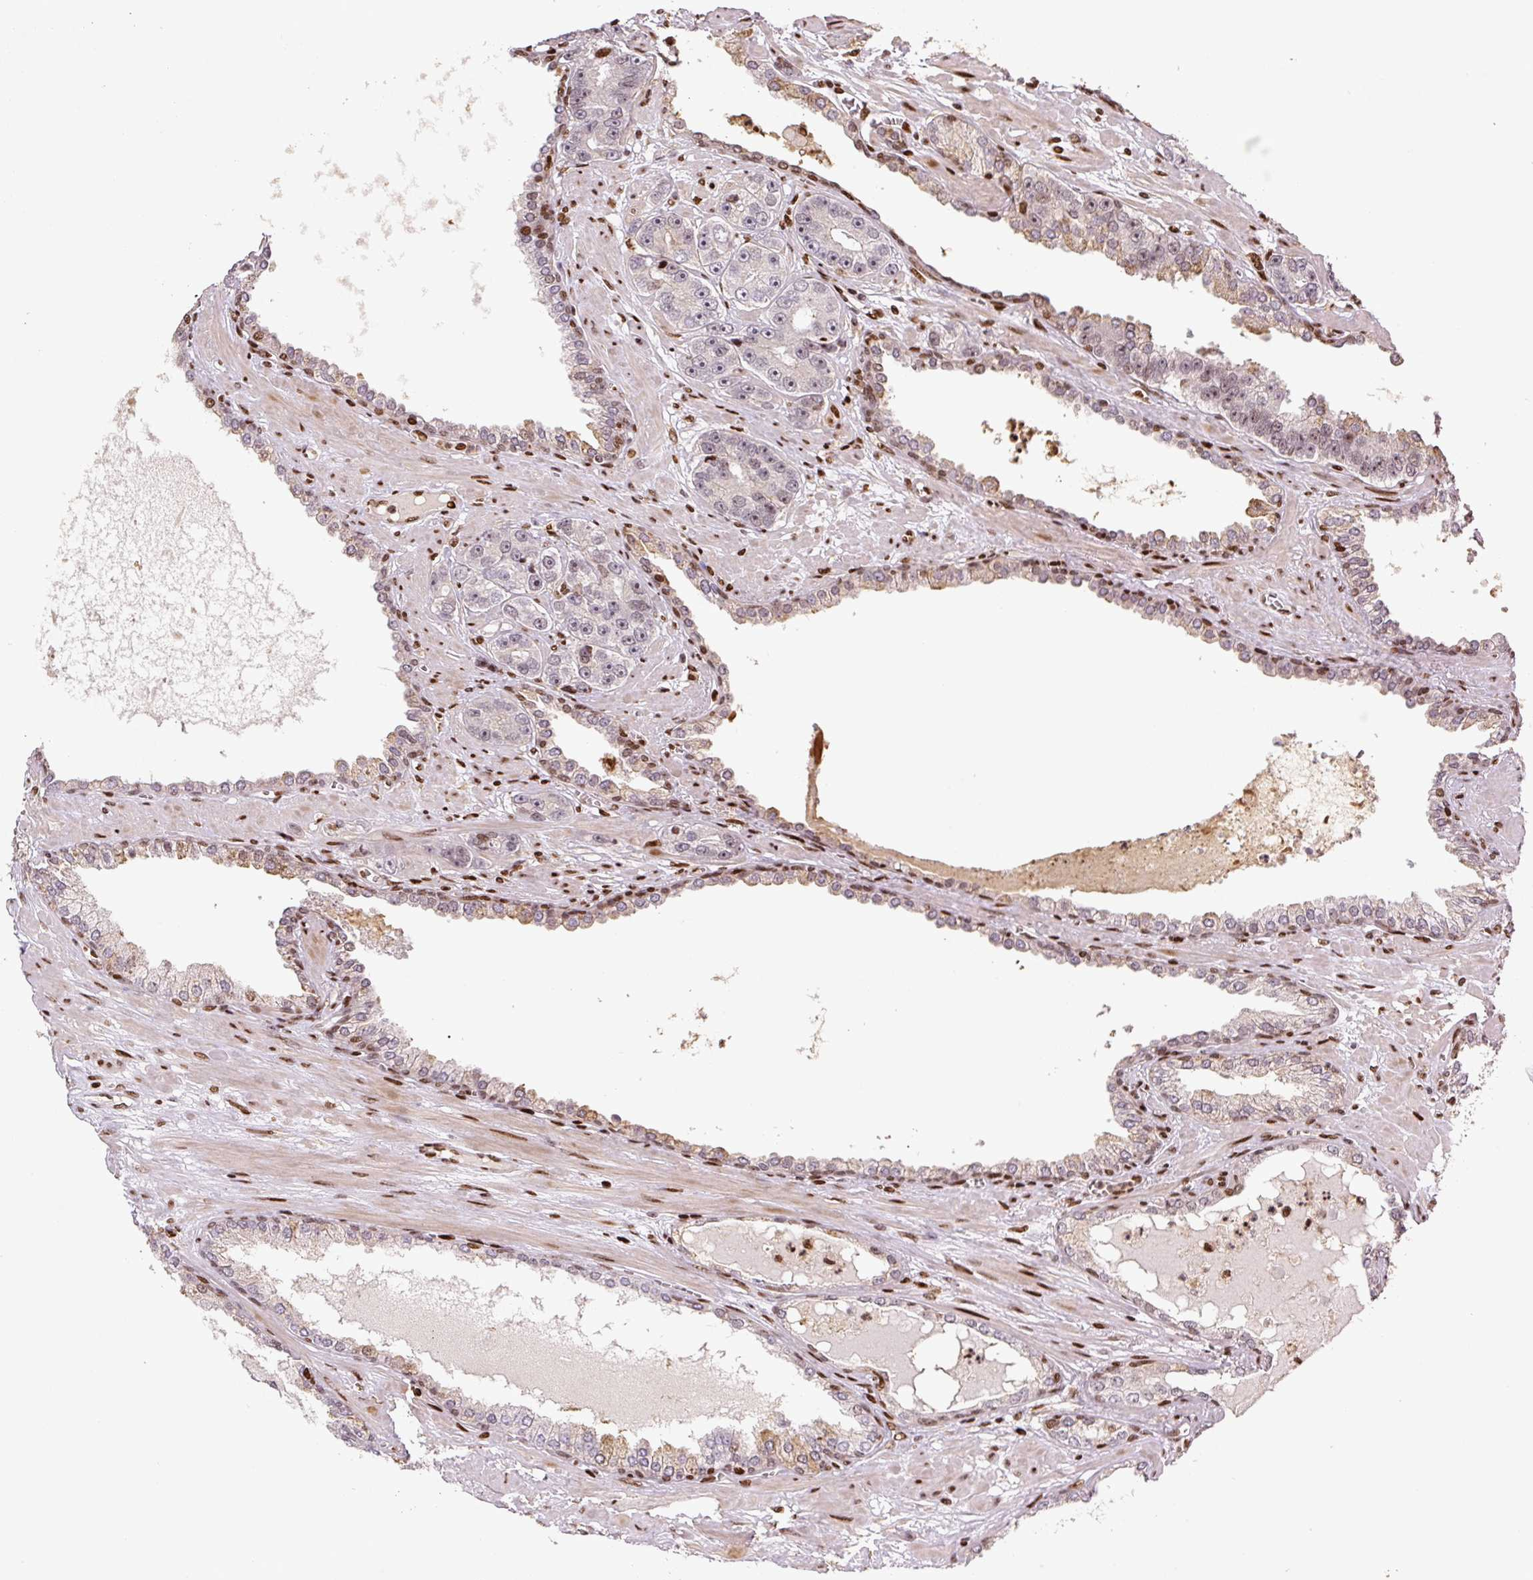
{"staining": {"intensity": "negative", "quantity": "none", "location": "none"}, "tissue": "prostate cancer", "cell_type": "Tumor cells", "image_type": "cancer", "snomed": [{"axis": "morphology", "description": "Adenocarcinoma, High grade"}, {"axis": "topography", "description": "Prostate"}], "caption": "A histopathology image of human prostate cancer is negative for staining in tumor cells.", "gene": "PYDC2", "patient": {"sex": "male", "age": 71}}